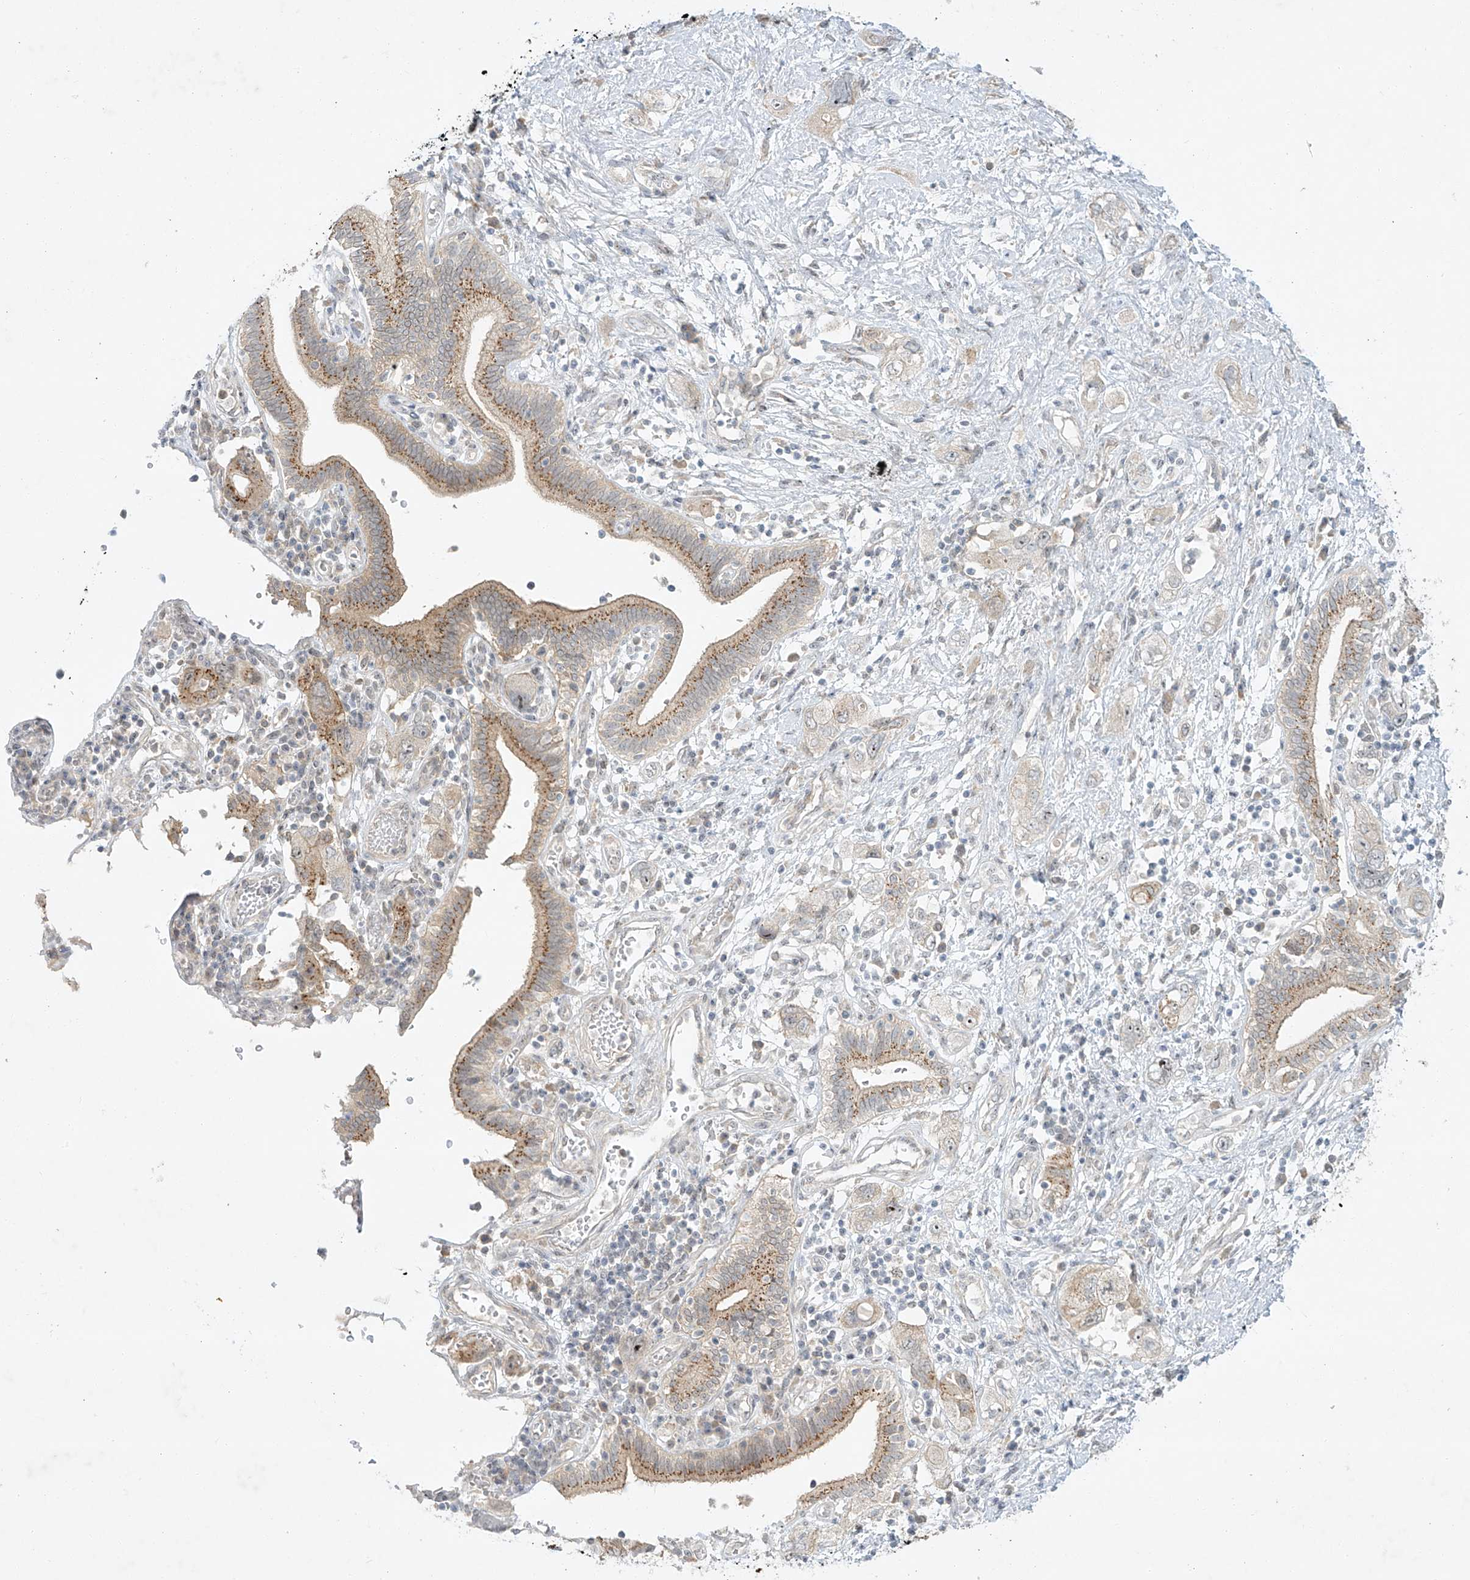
{"staining": {"intensity": "moderate", "quantity": "25%-75%", "location": "cytoplasmic/membranous"}, "tissue": "pancreatic cancer", "cell_type": "Tumor cells", "image_type": "cancer", "snomed": [{"axis": "morphology", "description": "Adenocarcinoma, NOS"}, {"axis": "topography", "description": "Pancreas"}], "caption": "IHC of human pancreatic cancer (adenocarcinoma) shows medium levels of moderate cytoplasmic/membranous staining in about 25%-75% of tumor cells.", "gene": "PAK6", "patient": {"sex": "female", "age": 73}}